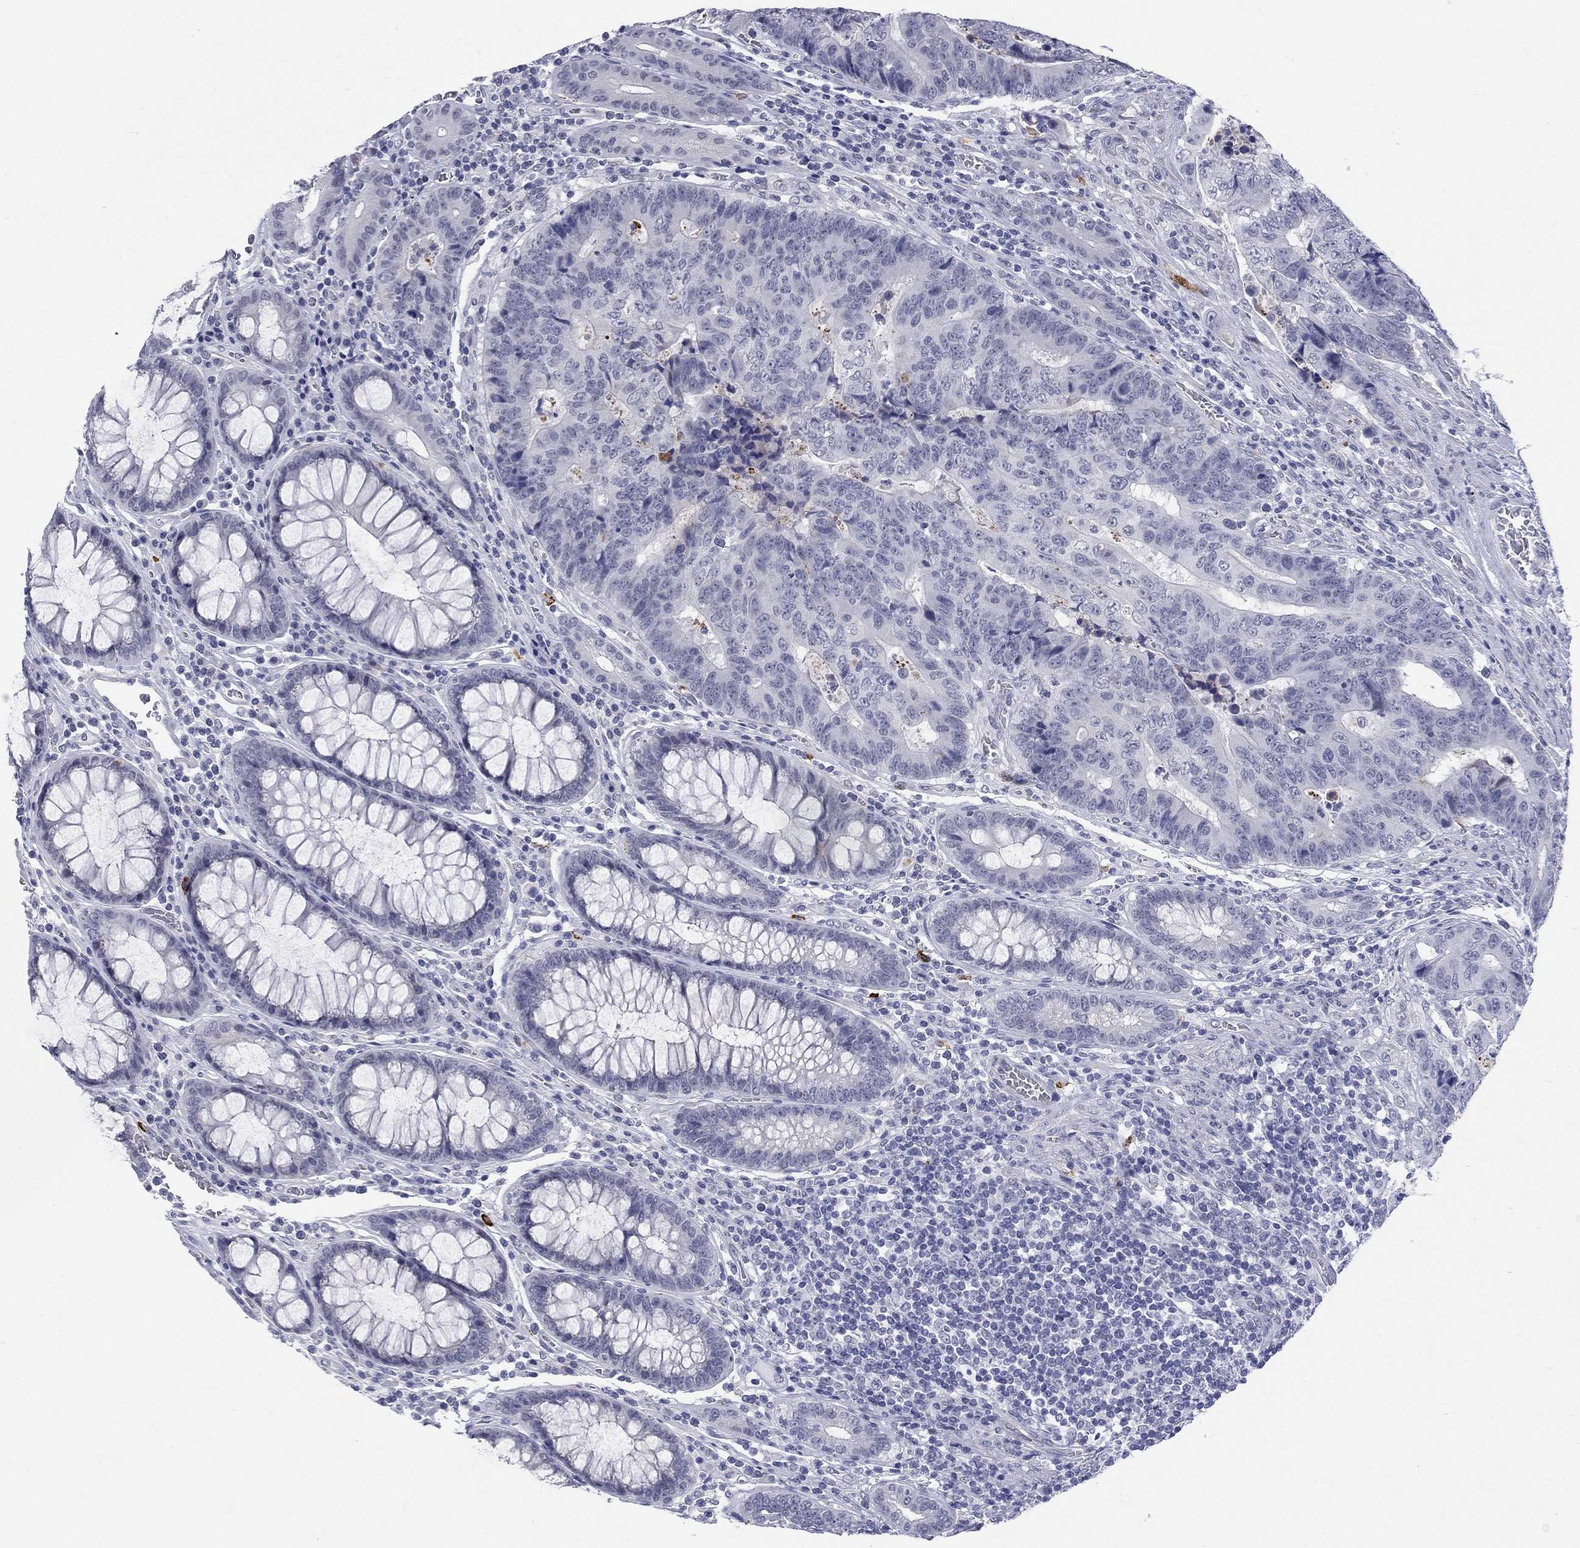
{"staining": {"intensity": "negative", "quantity": "none", "location": "none"}, "tissue": "colorectal cancer", "cell_type": "Tumor cells", "image_type": "cancer", "snomed": [{"axis": "morphology", "description": "Adenocarcinoma, NOS"}, {"axis": "topography", "description": "Colon"}], "caption": "Immunohistochemistry (IHC) of colorectal adenocarcinoma demonstrates no positivity in tumor cells.", "gene": "ECEL1", "patient": {"sex": "female", "age": 48}}